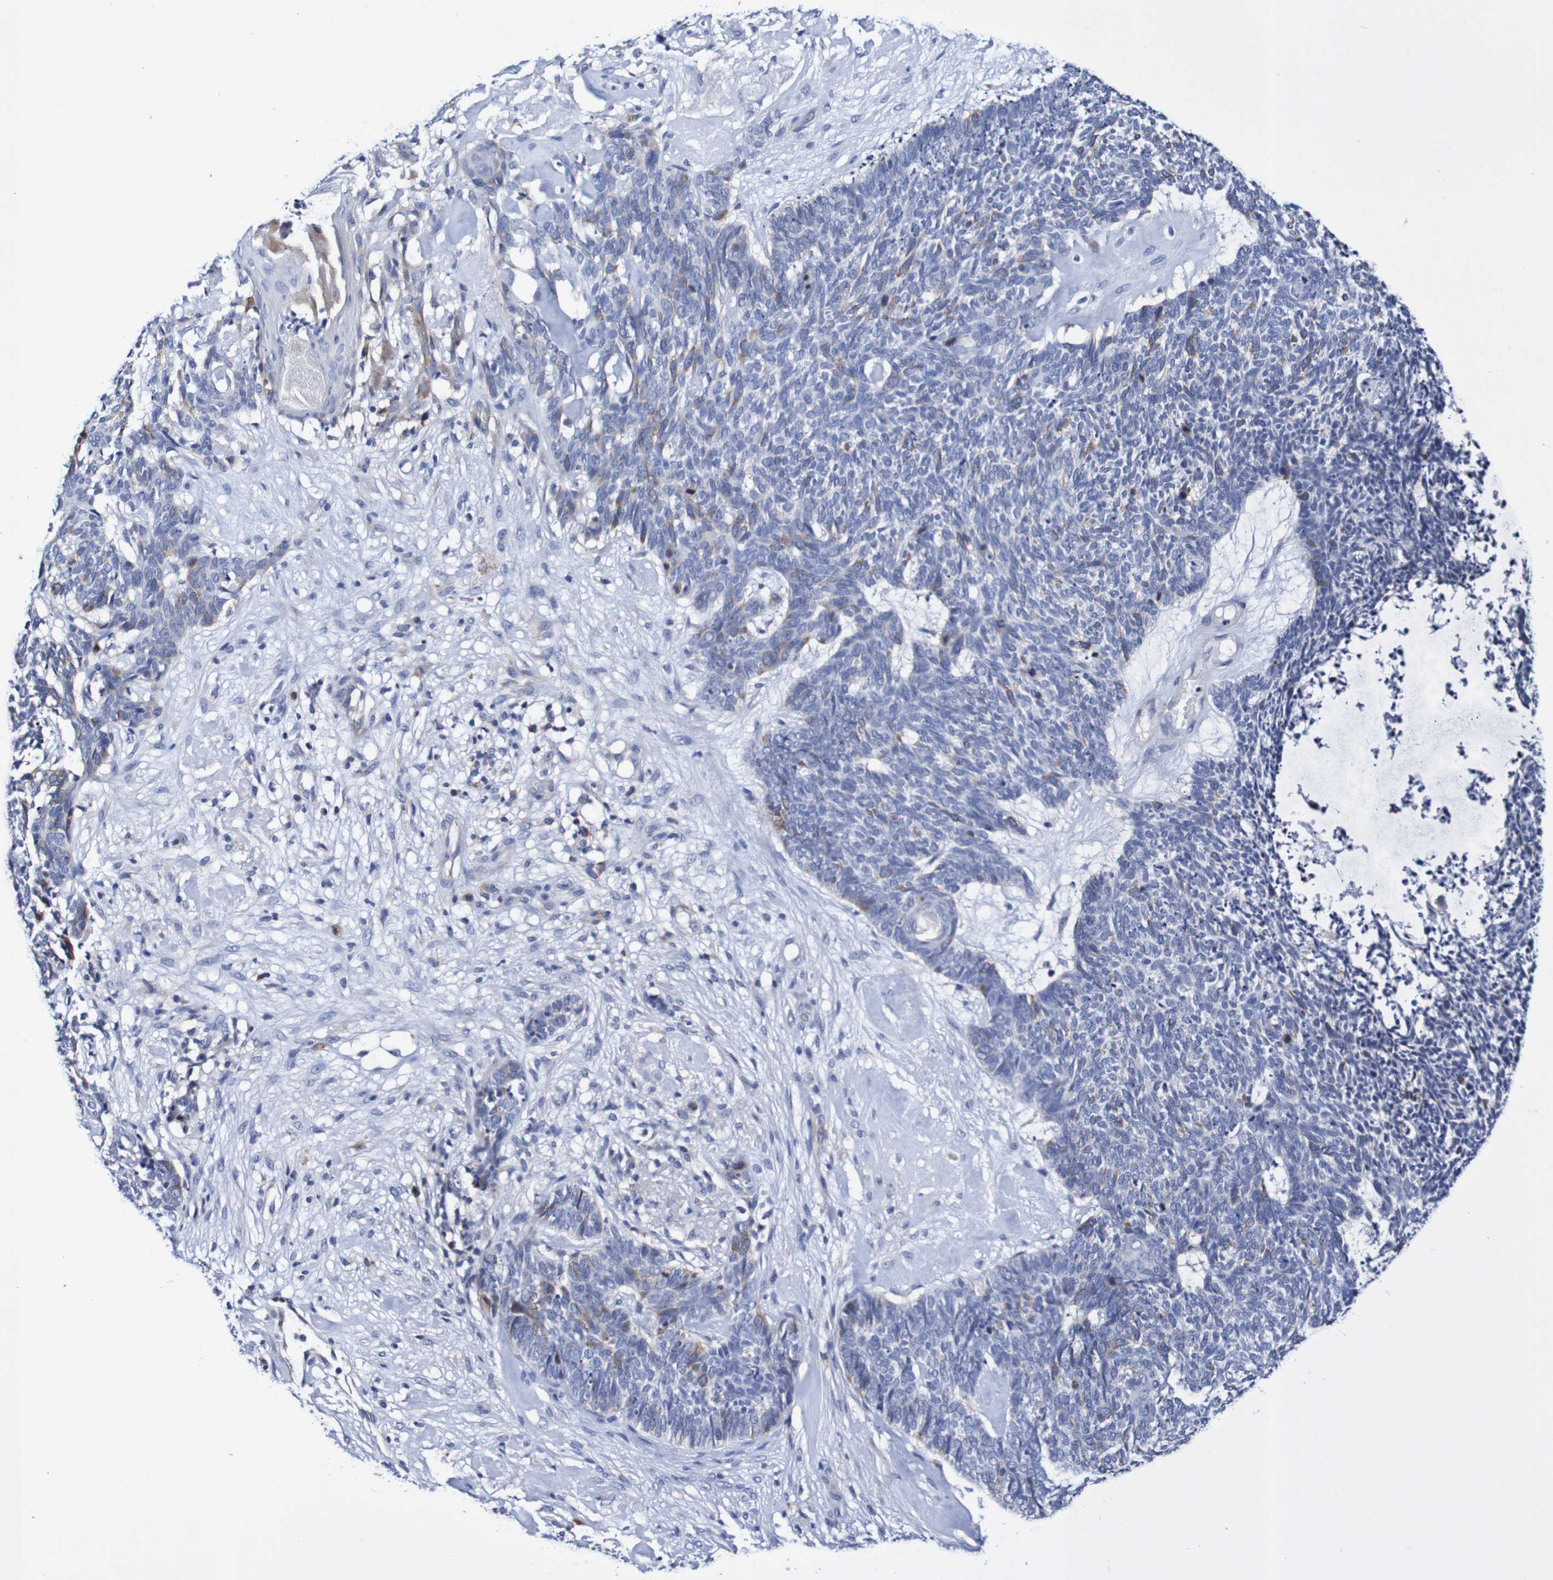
{"staining": {"intensity": "moderate", "quantity": "<25%", "location": "cytoplasmic/membranous"}, "tissue": "skin cancer", "cell_type": "Tumor cells", "image_type": "cancer", "snomed": [{"axis": "morphology", "description": "Basal cell carcinoma"}, {"axis": "topography", "description": "Skin"}], "caption": "Immunohistochemistry of skin cancer reveals low levels of moderate cytoplasmic/membranous staining in approximately <25% of tumor cells.", "gene": "ACVR1C", "patient": {"sex": "female", "age": 84}}